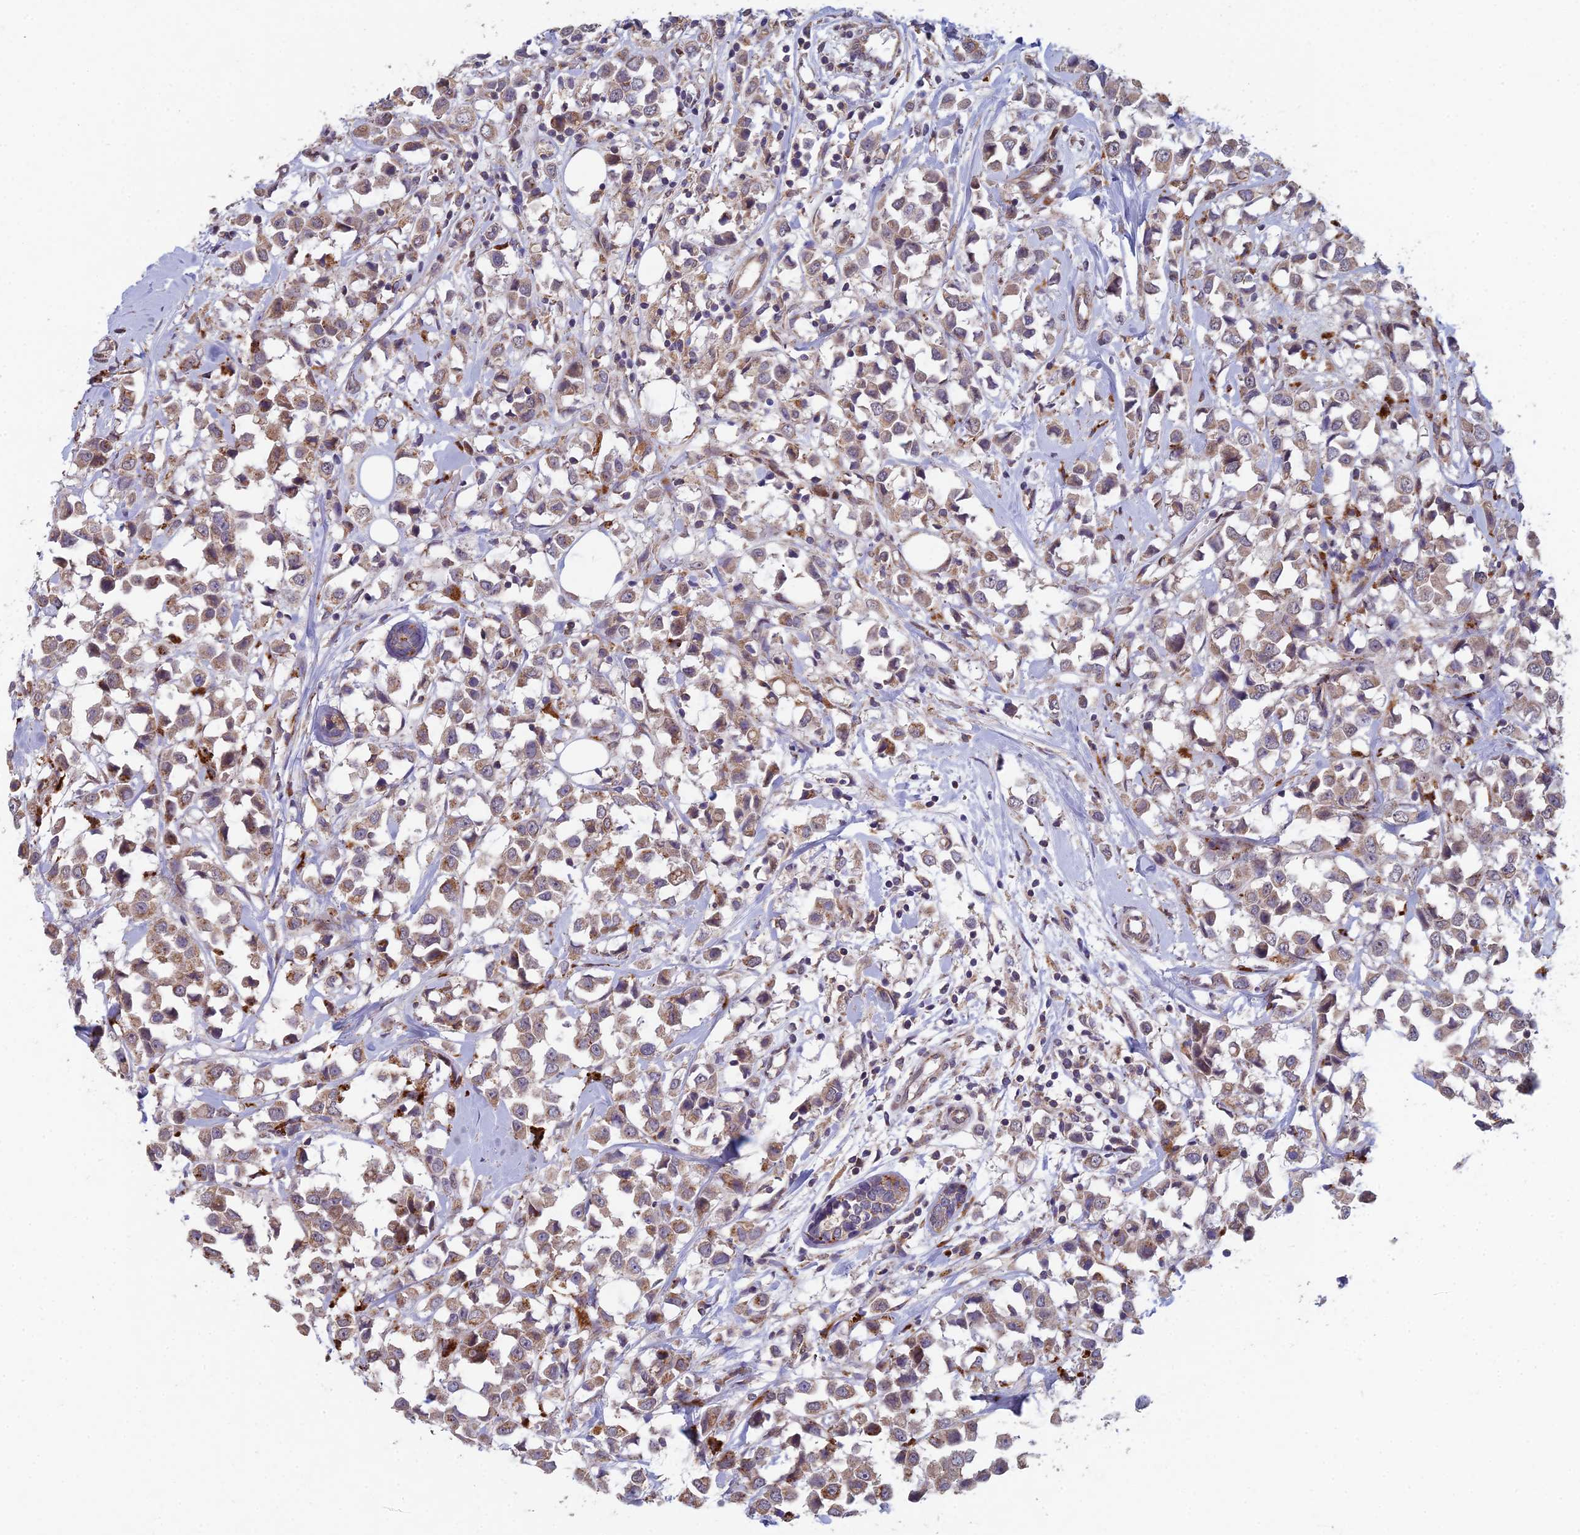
{"staining": {"intensity": "weak", "quantity": ">75%", "location": "cytoplasmic/membranous"}, "tissue": "breast cancer", "cell_type": "Tumor cells", "image_type": "cancer", "snomed": [{"axis": "morphology", "description": "Duct carcinoma"}, {"axis": "topography", "description": "Breast"}], "caption": "The histopathology image reveals a brown stain indicating the presence of a protein in the cytoplasmic/membranous of tumor cells in invasive ductal carcinoma (breast). (DAB (3,3'-diaminobenzidine) IHC, brown staining for protein, blue staining for nuclei).", "gene": "FOXS1", "patient": {"sex": "female", "age": 61}}